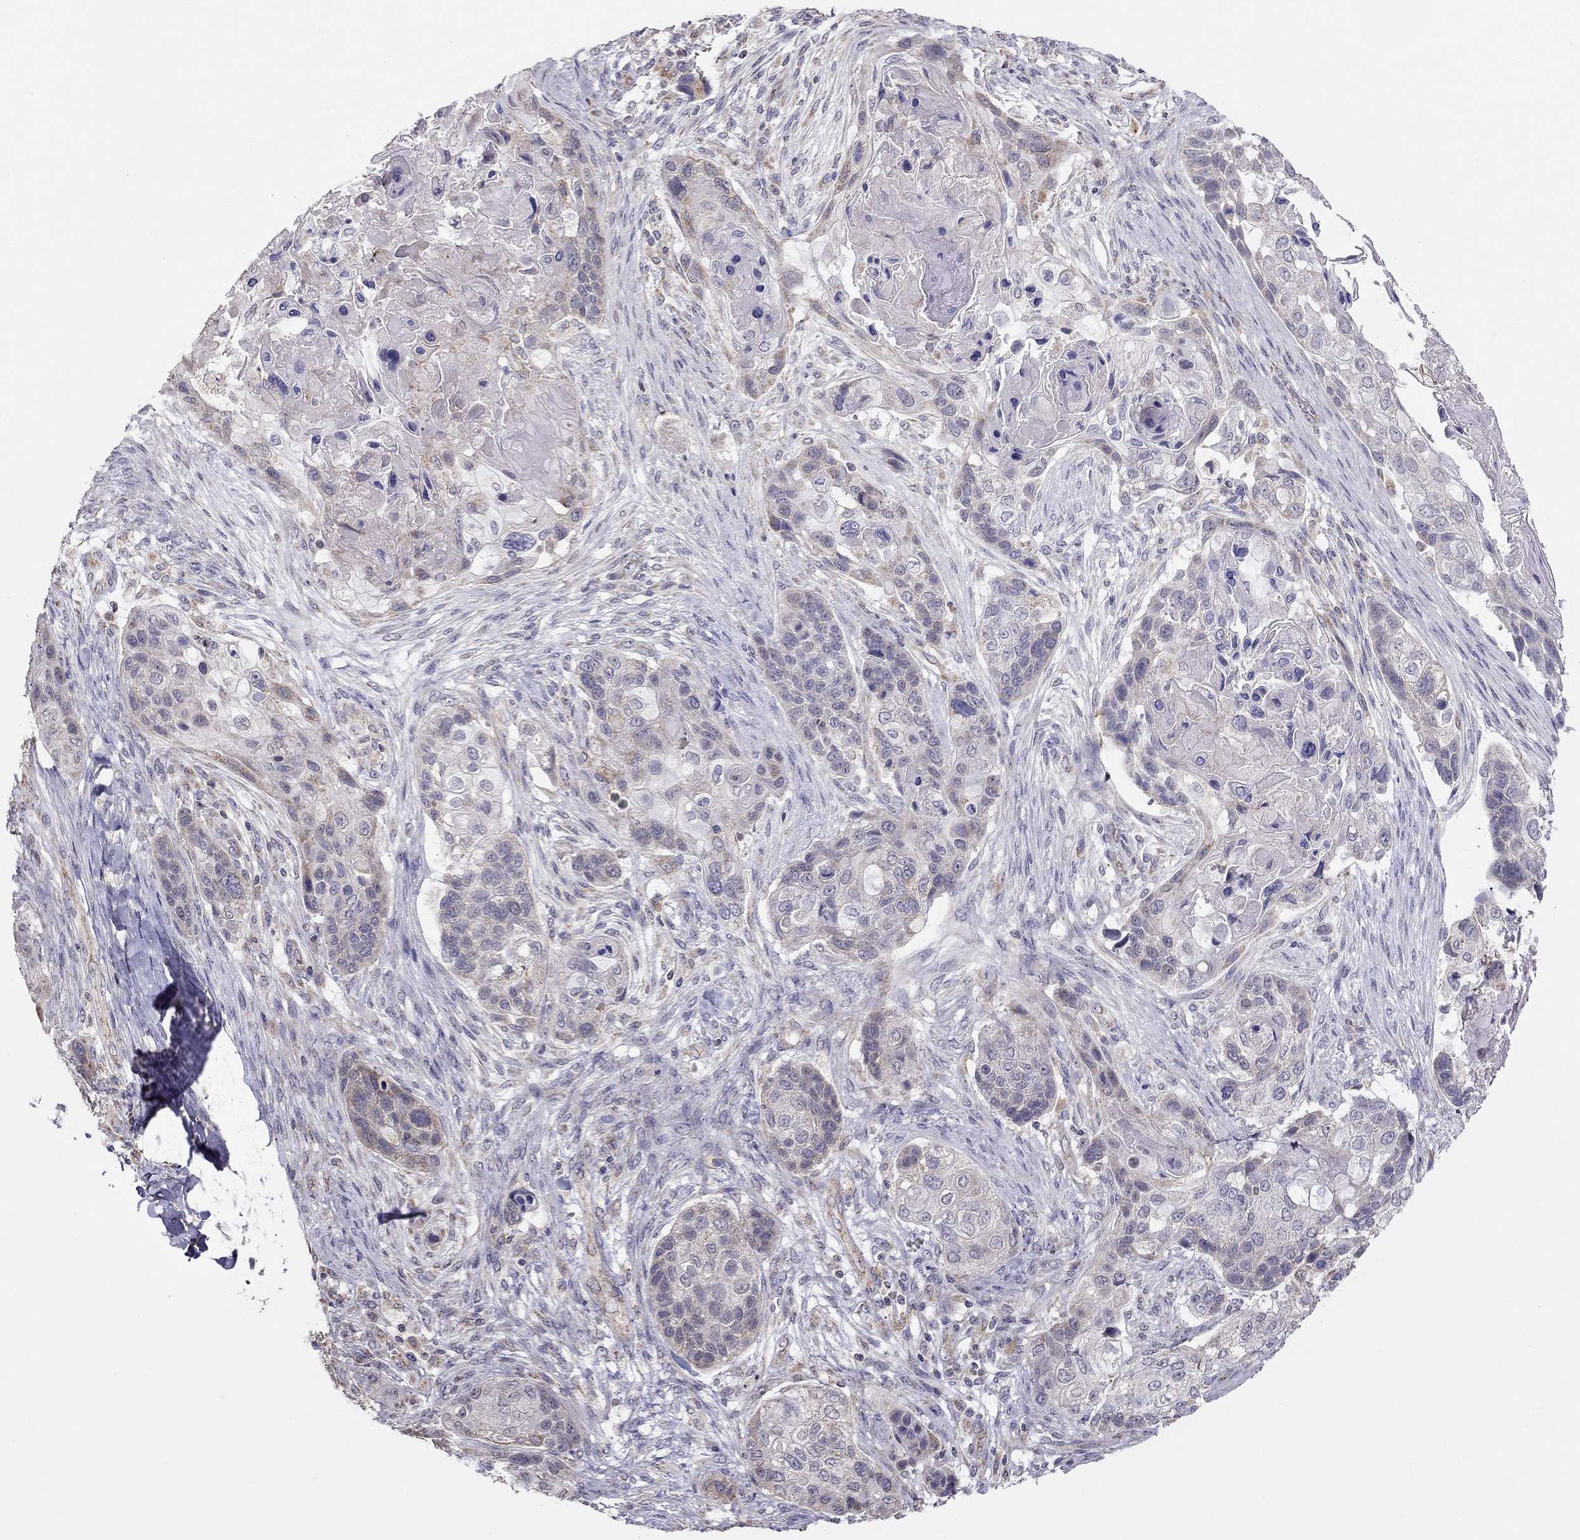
{"staining": {"intensity": "weak", "quantity": "25%-75%", "location": "cytoplasmic/membranous"}, "tissue": "lung cancer", "cell_type": "Tumor cells", "image_type": "cancer", "snomed": [{"axis": "morphology", "description": "Squamous cell carcinoma, NOS"}, {"axis": "topography", "description": "Lung"}], "caption": "Immunohistochemistry (IHC) (DAB) staining of human squamous cell carcinoma (lung) exhibits weak cytoplasmic/membranous protein expression in approximately 25%-75% of tumor cells.", "gene": "LRIT3", "patient": {"sex": "male", "age": 69}}